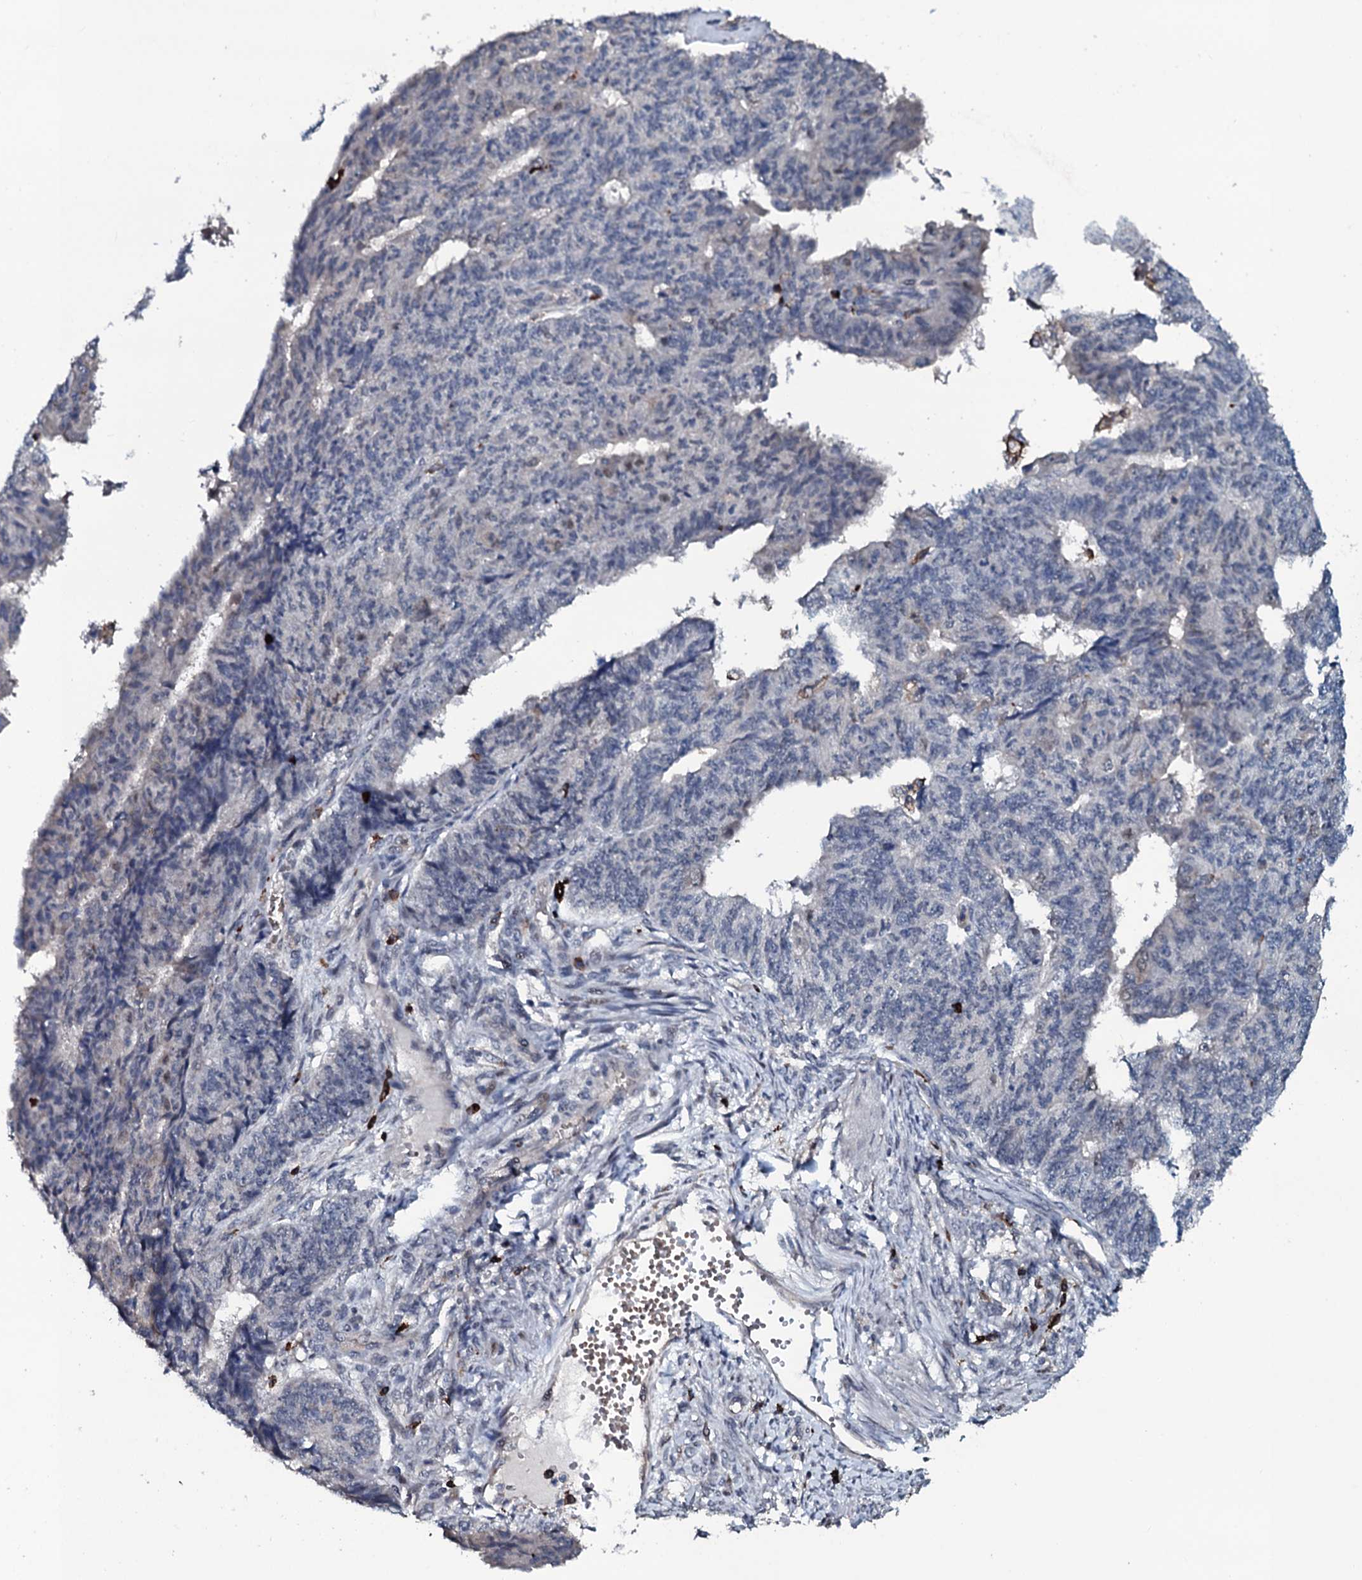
{"staining": {"intensity": "negative", "quantity": "none", "location": "none"}, "tissue": "endometrial cancer", "cell_type": "Tumor cells", "image_type": "cancer", "snomed": [{"axis": "morphology", "description": "Adenocarcinoma, NOS"}, {"axis": "topography", "description": "Endometrium"}], "caption": "The micrograph reveals no significant expression in tumor cells of endometrial cancer (adenocarcinoma). The staining is performed using DAB brown chromogen with nuclei counter-stained in using hematoxylin.", "gene": "OGFOD2", "patient": {"sex": "female", "age": 32}}